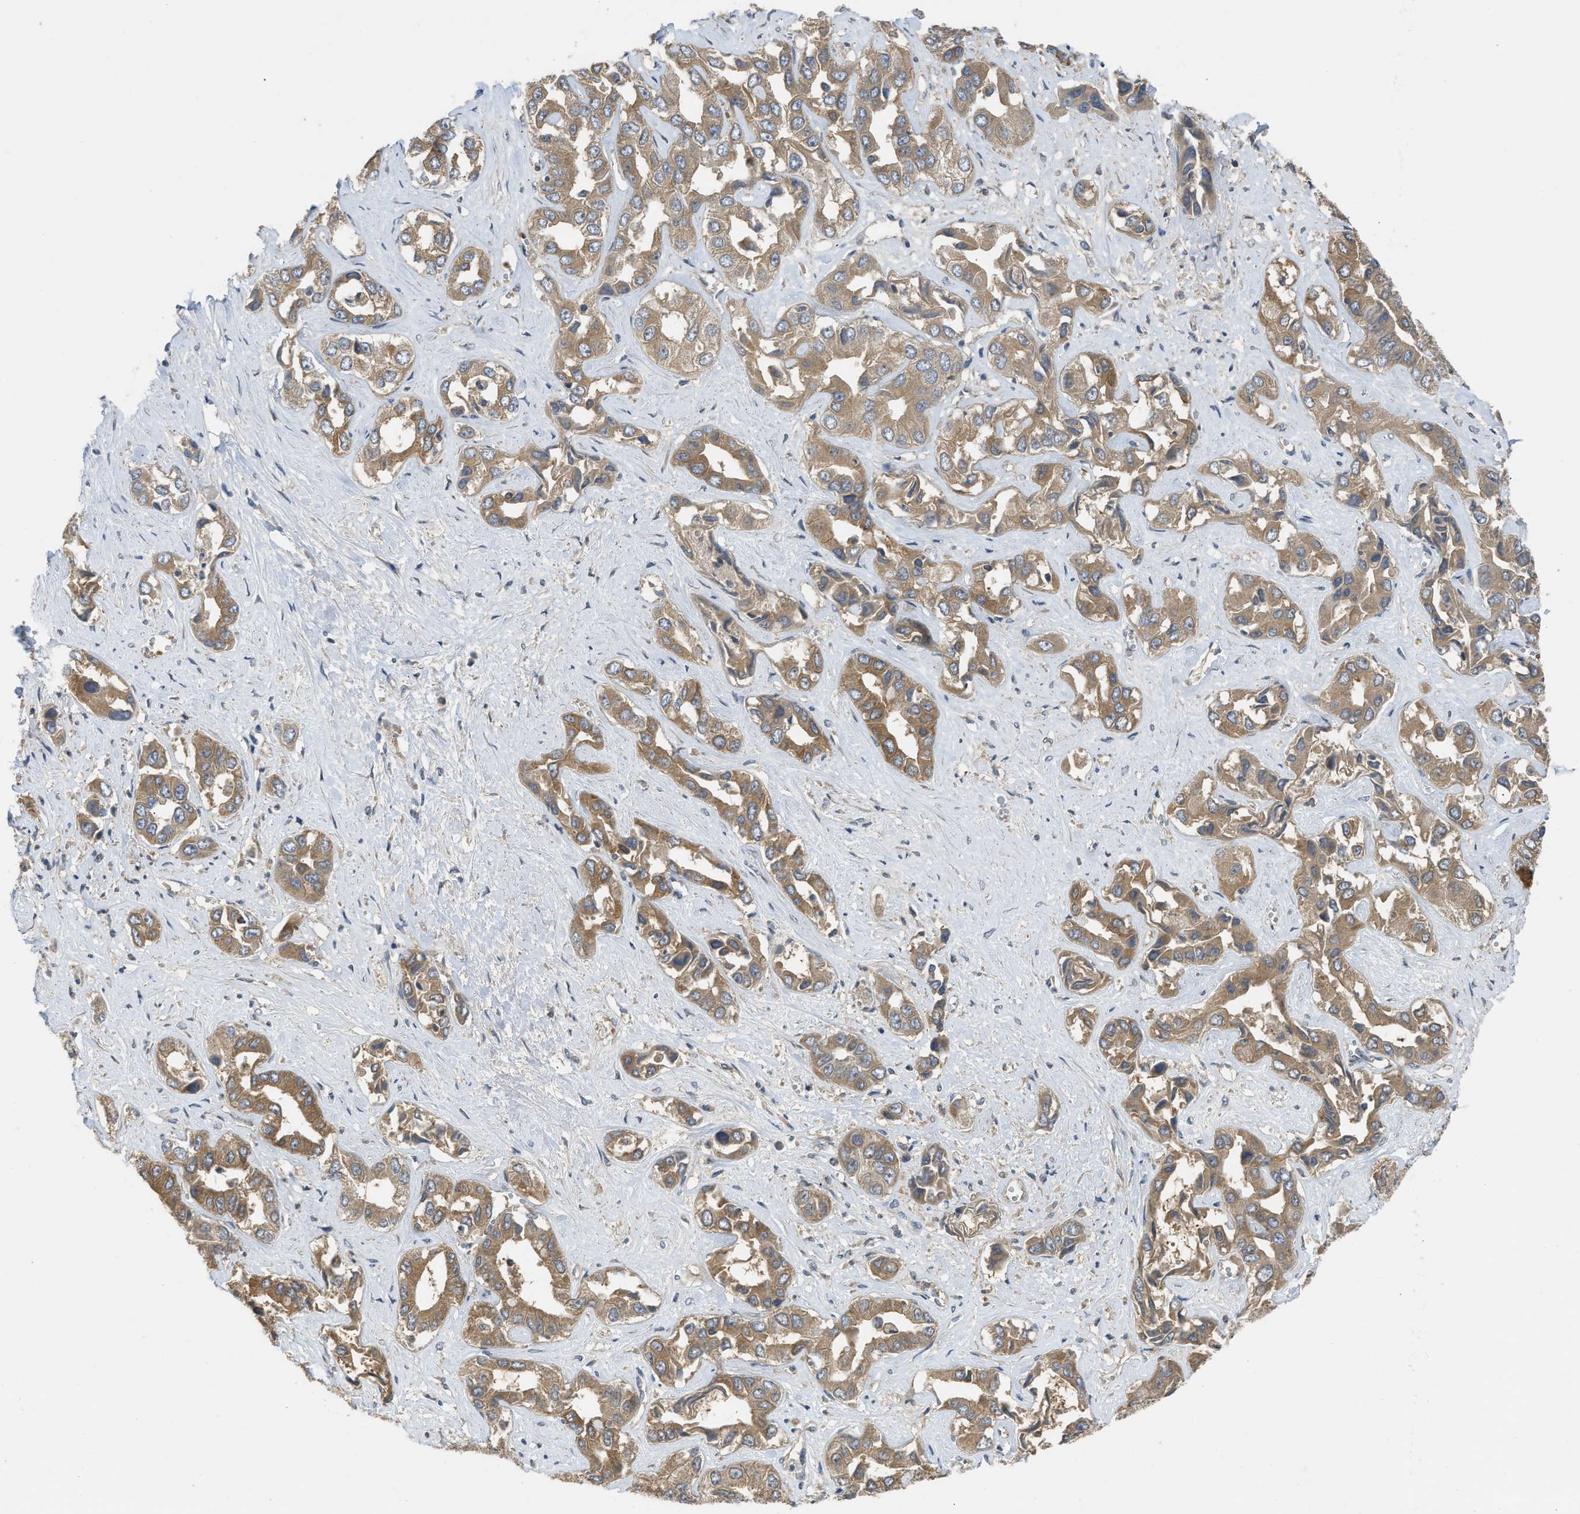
{"staining": {"intensity": "moderate", "quantity": ">75%", "location": "cytoplasmic/membranous"}, "tissue": "liver cancer", "cell_type": "Tumor cells", "image_type": "cancer", "snomed": [{"axis": "morphology", "description": "Cholangiocarcinoma"}, {"axis": "topography", "description": "Liver"}], "caption": "IHC (DAB) staining of liver cancer (cholangiocarcinoma) reveals moderate cytoplasmic/membranous protein positivity in approximately >75% of tumor cells. (IHC, brightfield microscopy, high magnification).", "gene": "PPP3CA", "patient": {"sex": "female", "age": 52}}